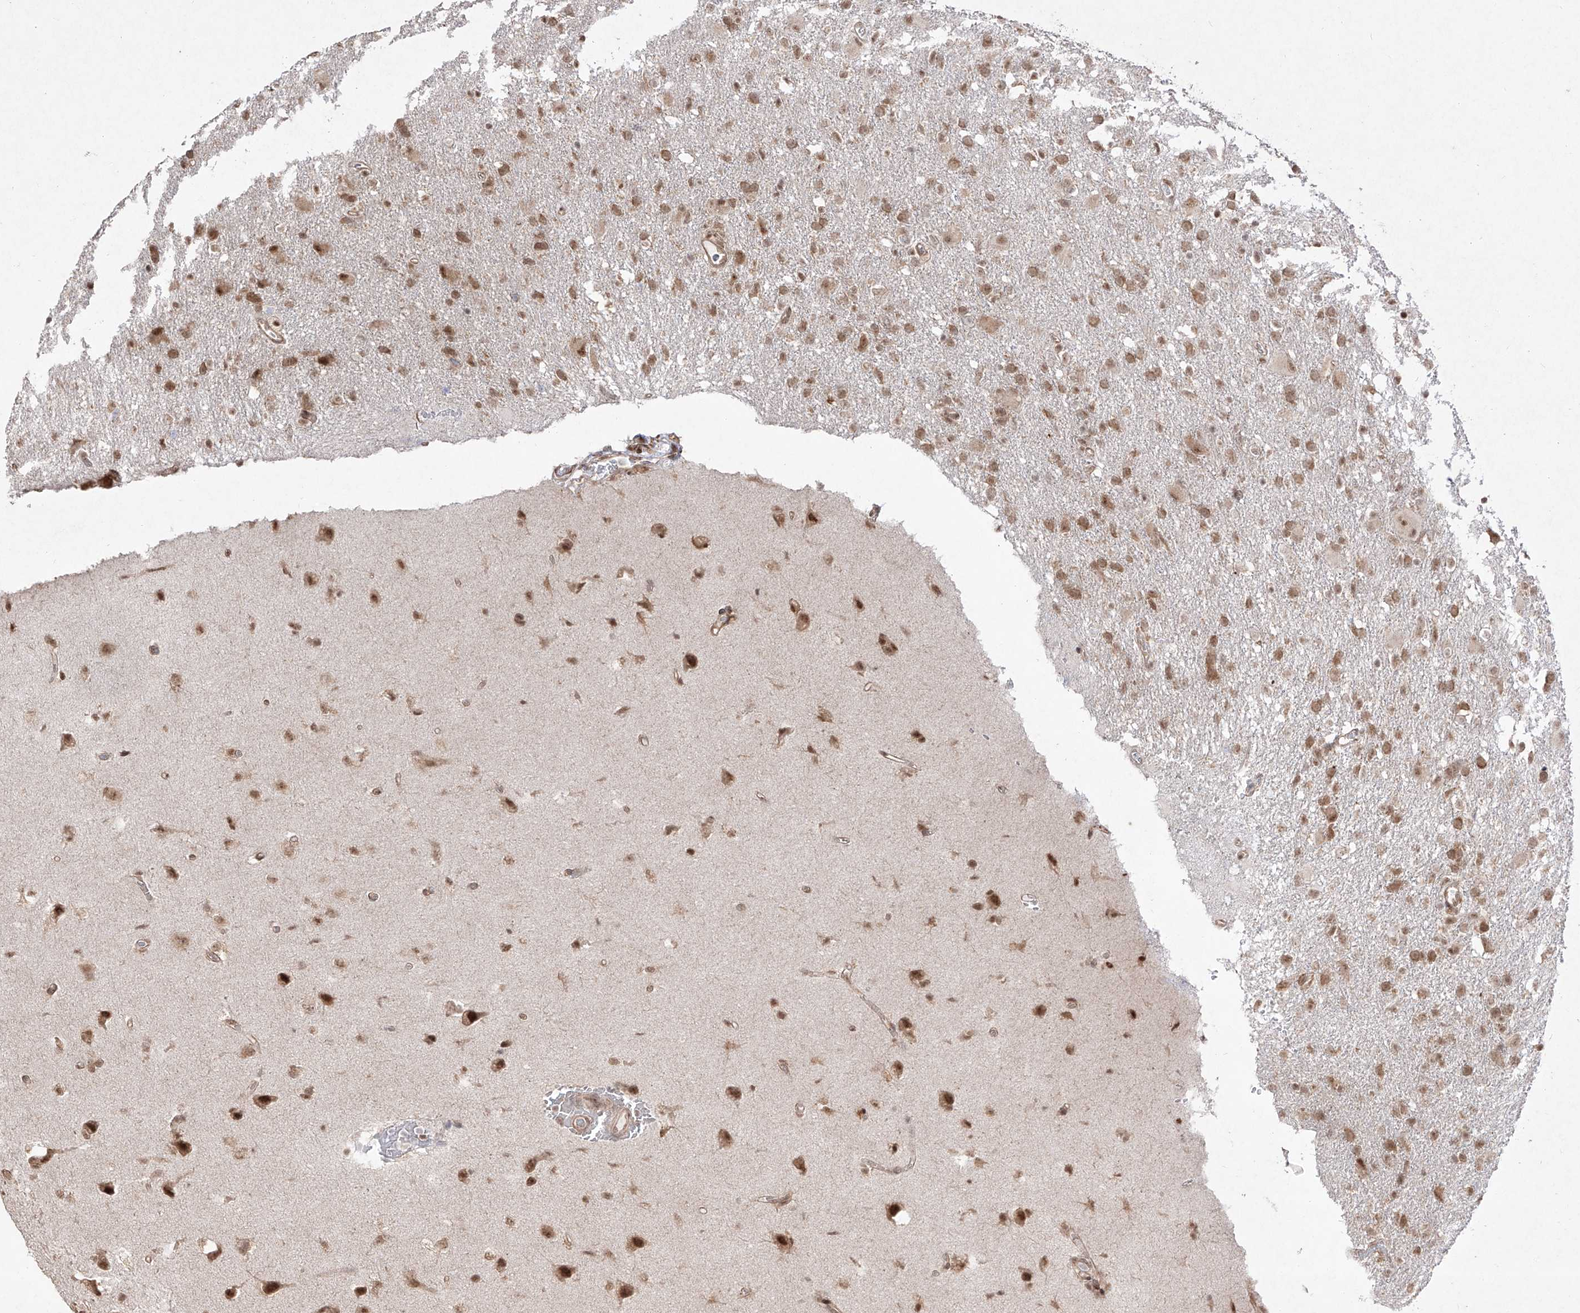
{"staining": {"intensity": "moderate", "quantity": ">75%", "location": "nuclear"}, "tissue": "glioma", "cell_type": "Tumor cells", "image_type": "cancer", "snomed": [{"axis": "morphology", "description": "Glioma, malignant, High grade"}, {"axis": "topography", "description": "Brain"}], "caption": "A medium amount of moderate nuclear staining is seen in about >75% of tumor cells in glioma tissue. The protein is shown in brown color, while the nuclei are stained blue.", "gene": "SNRNP27", "patient": {"sex": "female", "age": 57}}